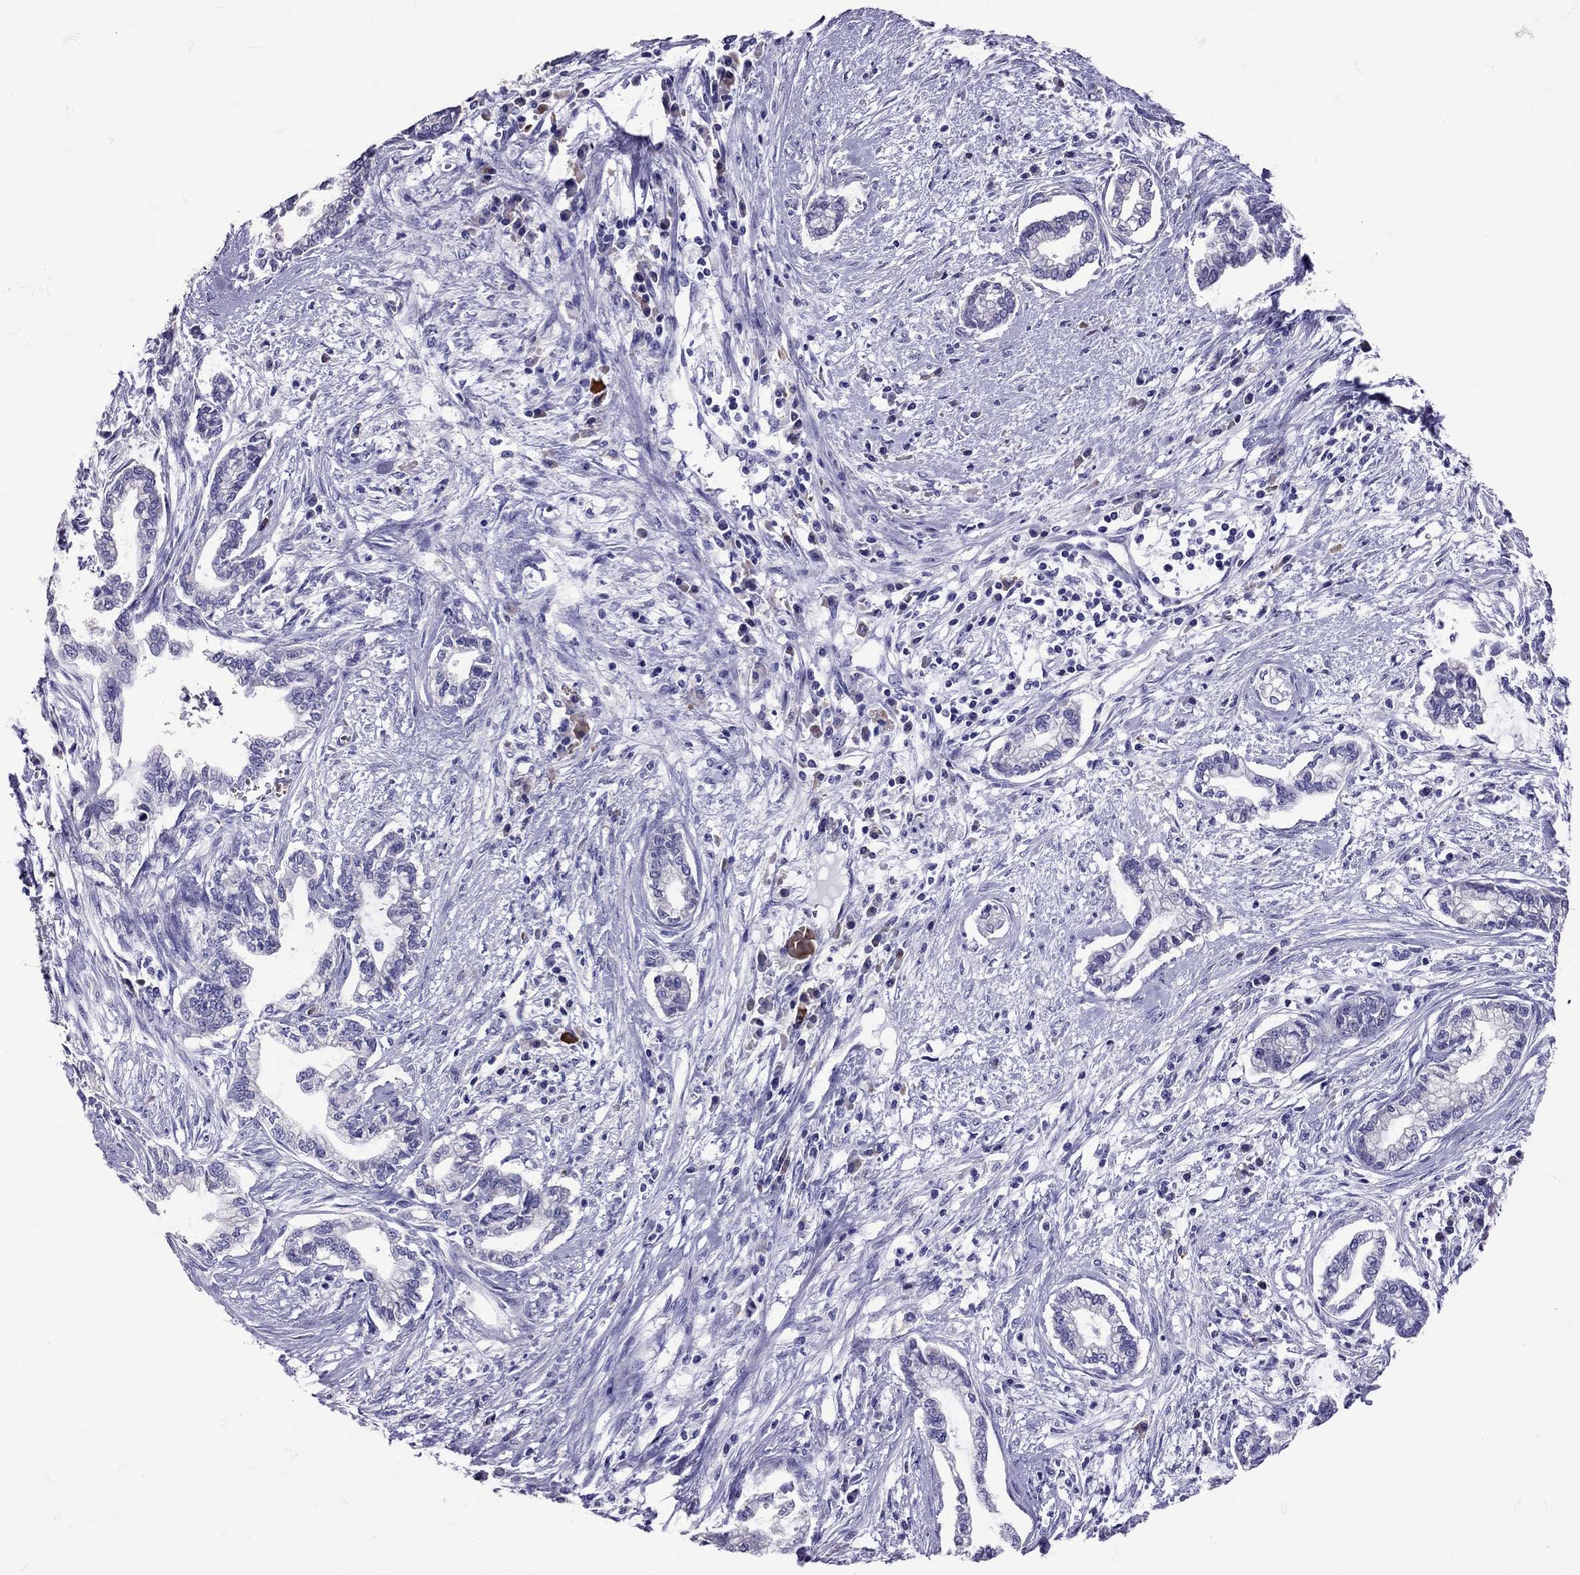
{"staining": {"intensity": "negative", "quantity": "none", "location": "none"}, "tissue": "cervical cancer", "cell_type": "Tumor cells", "image_type": "cancer", "snomed": [{"axis": "morphology", "description": "Adenocarcinoma, NOS"}, {"axis": "topography", "description": "Cervix"}], "caption": "Protein analysis of cervical adenocarcinoma exhibits no significant positivity in tumor cells.", "gene": "TBR1", "patient": {"sex": "female", "age": 62}}